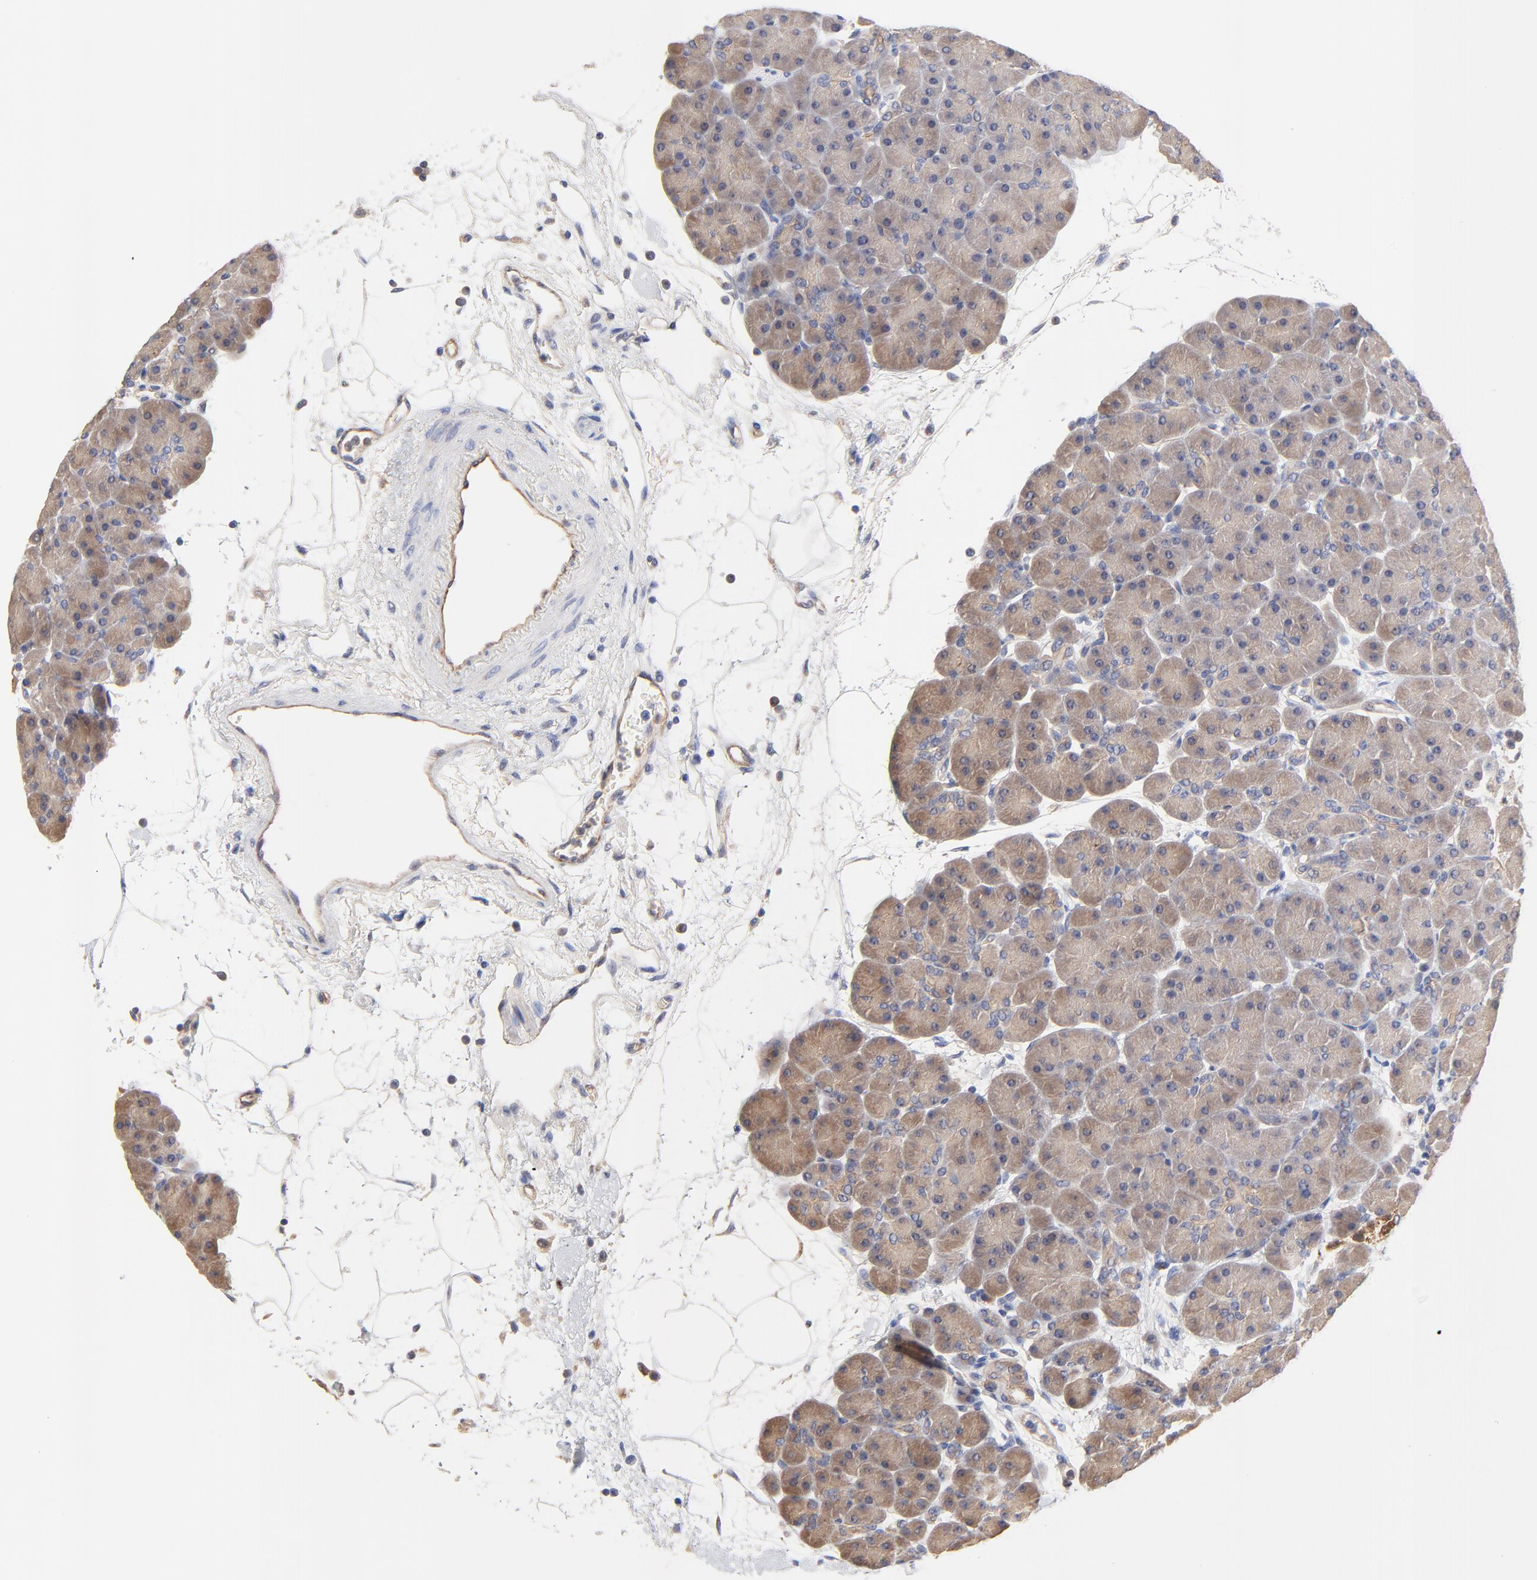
{"staining": {"intensity": "moderate", "quantity": ">75%", "location": "cytoplasmic/membranous"}, "tissue": "pancreas", "cell_type": "Exocrine glandular cells", "image_type": "normal", "snomed": [{"axis": "morphology", "description": "Normal tissue, NOS"}, {"axis": "topography", "description": "Pancreas"}], "caption": "A high-resolution photomicrograph shows immunohistochemistry (IHC) staining of normal pancreas, which shows moderate cytoplasmic/membranous staining in approximately >75% of exocrine glandular cells. (brown staining indicates protein expression, while blue staining denotes nuclei).", "gene": "FBXL2", "patient": {"sex": "male", "age": 66}}